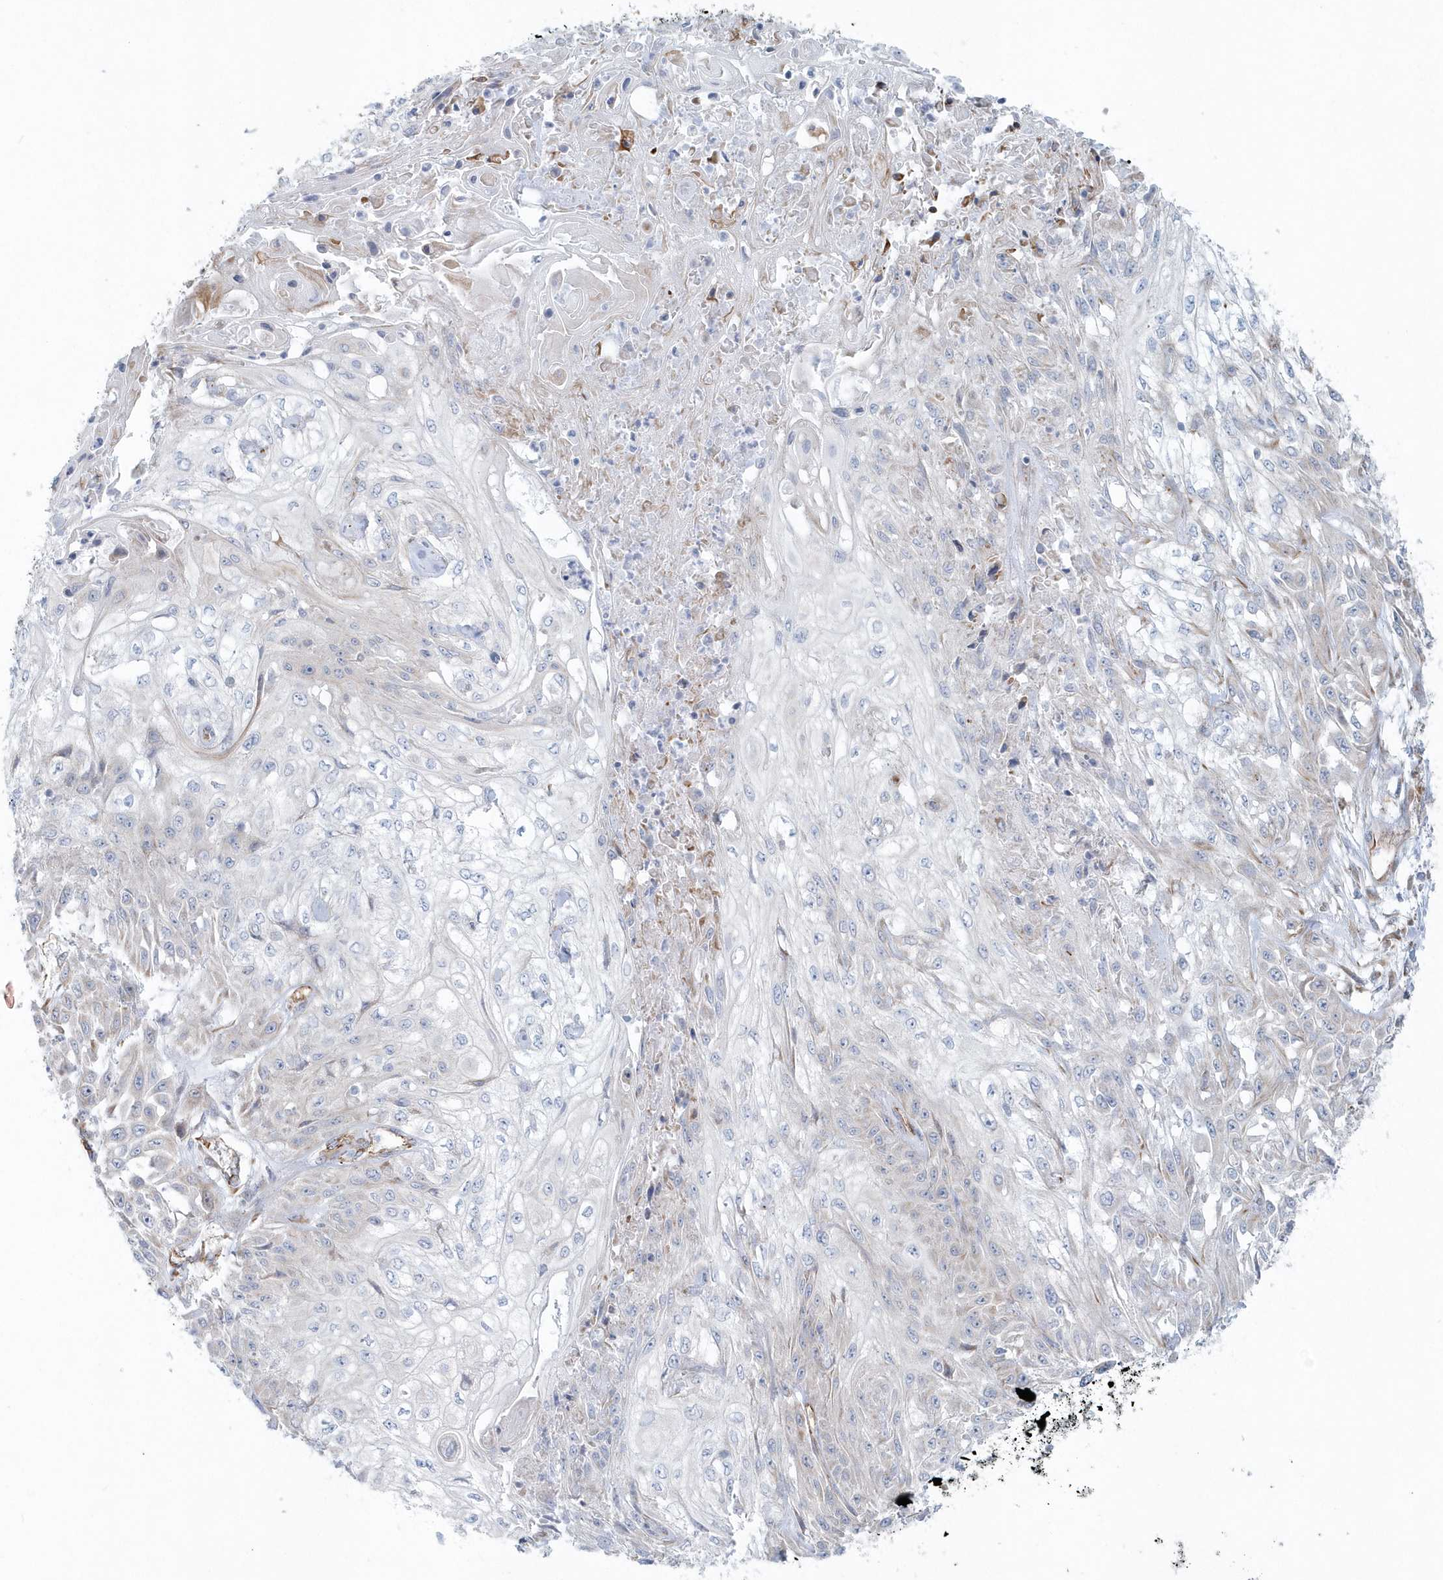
{"staining": {"intensity": "negative", "quantity": "none", "location": "none"}, "tissue": "skin cancer", "cell_type": "Tumor cells", "image_type": "cancer", "snomed": [{"axis": "morphology", "description": "Squamous cell carcinoma, NOS"}, {"axis": "morphology", "description": "Squamous cell carcinoma, metastatic, NOS"}, {"axis": "topography", "description": "Skin"}, {"axis": "topography", "description": "Lymph node"}], "caption": "Skin cancer was stained to show a protein in brown. There is no significant expression in tumor cells. Nuclei are stained in blue.", "gene": "GPR152", "patient": {"sex": "male", "age": 75}}